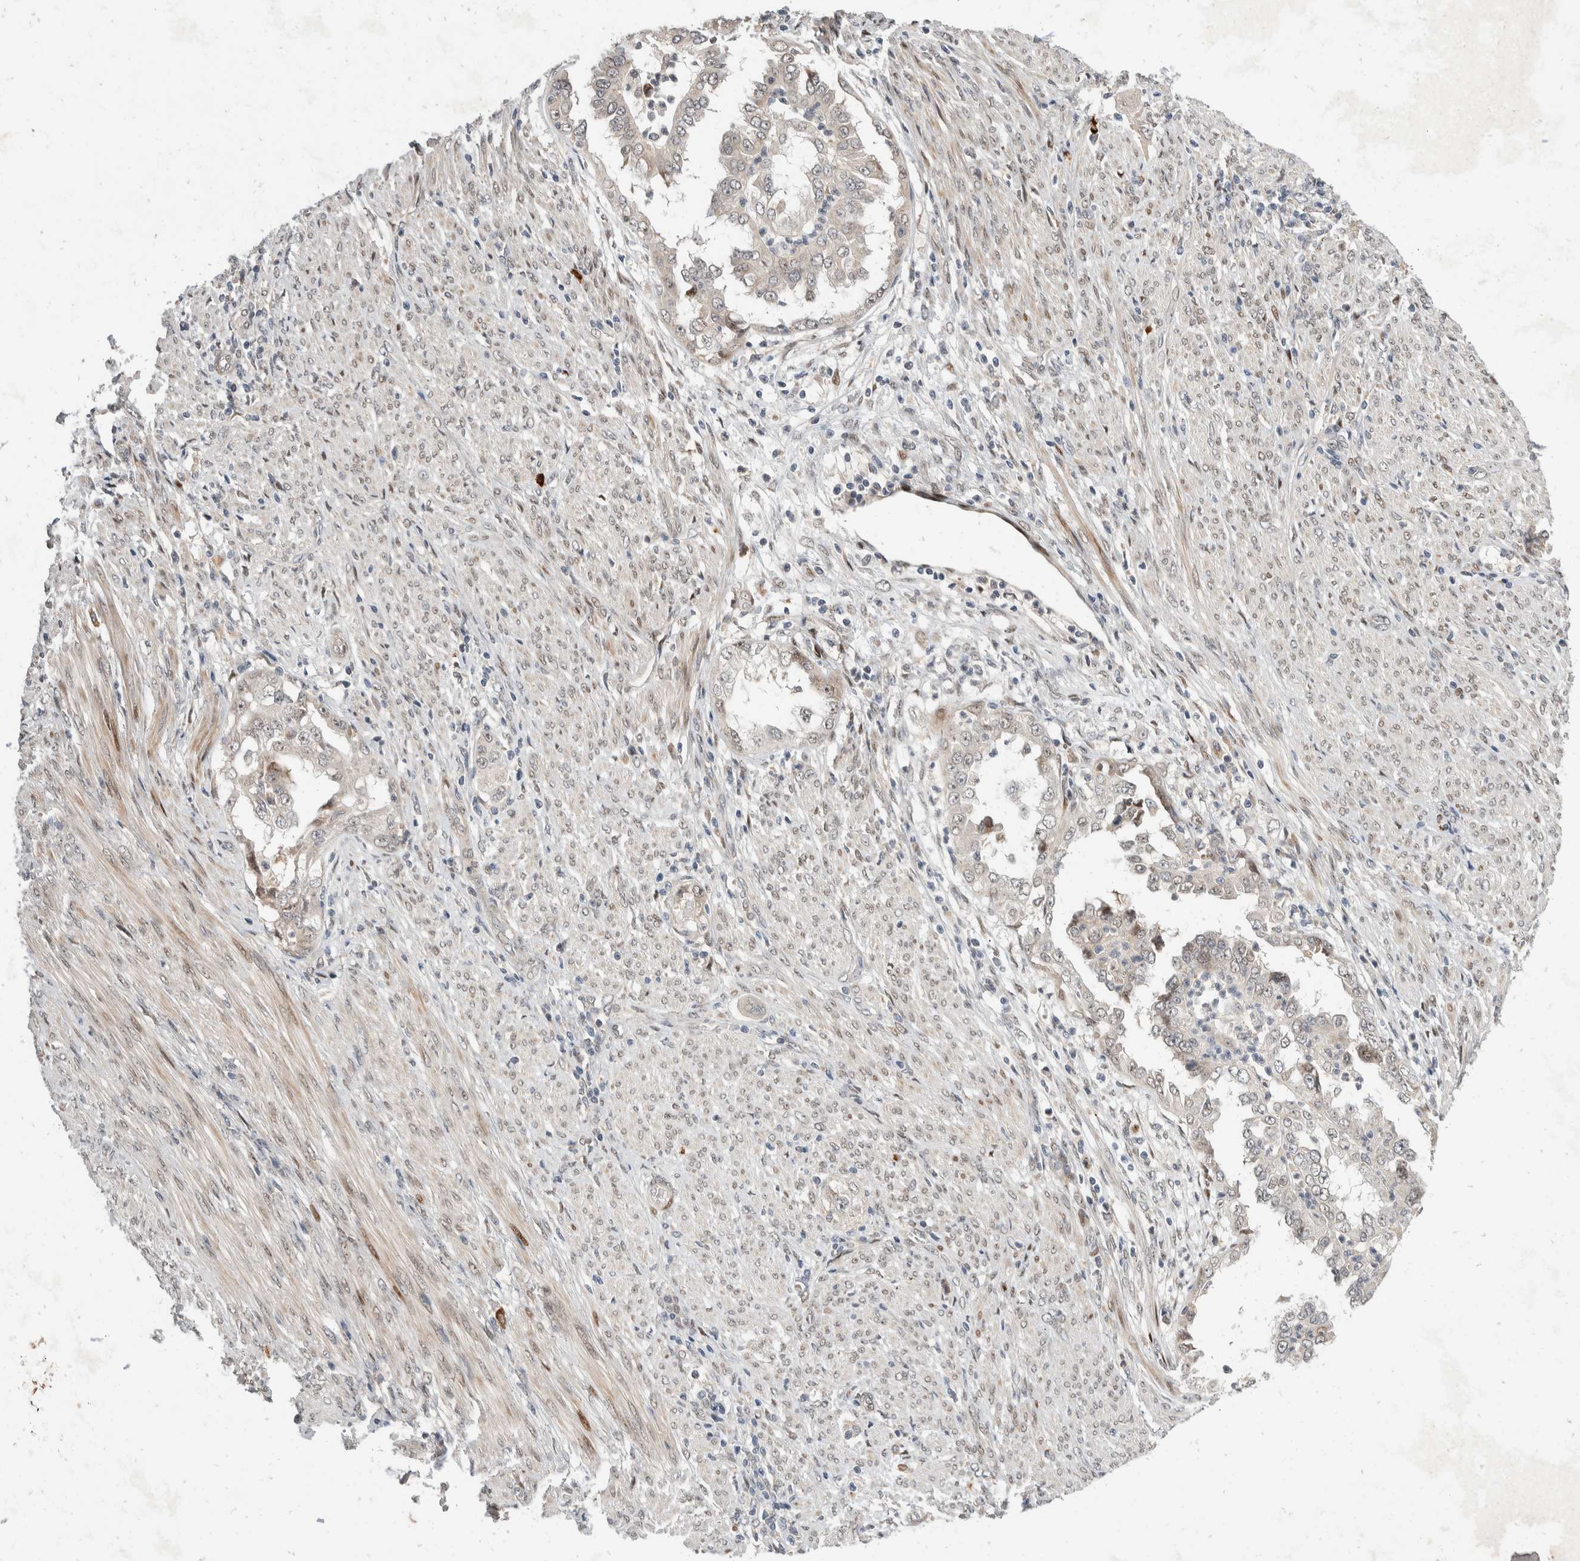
{"staining": {"intensity": "weak", "quantity": "<25%", "location": "nuclear"}, "tissue": "endometrial cancer", "cell_type": "Tumor cells", "image_type": "cancer", "snomed": [{"axis": "morphology", "description": "Adenocarcinoma, NOS"}, {"axis": "topography", "description": "Endometrium"}], "caption": "Immunohistochemistry photomicrograph of neoplastic tissue: endometrial cancer stained with DAB shows no significant protein staining in tumor cells.", "gene": "ZNF703", "patient": {"sex": "female", "age": 85}}